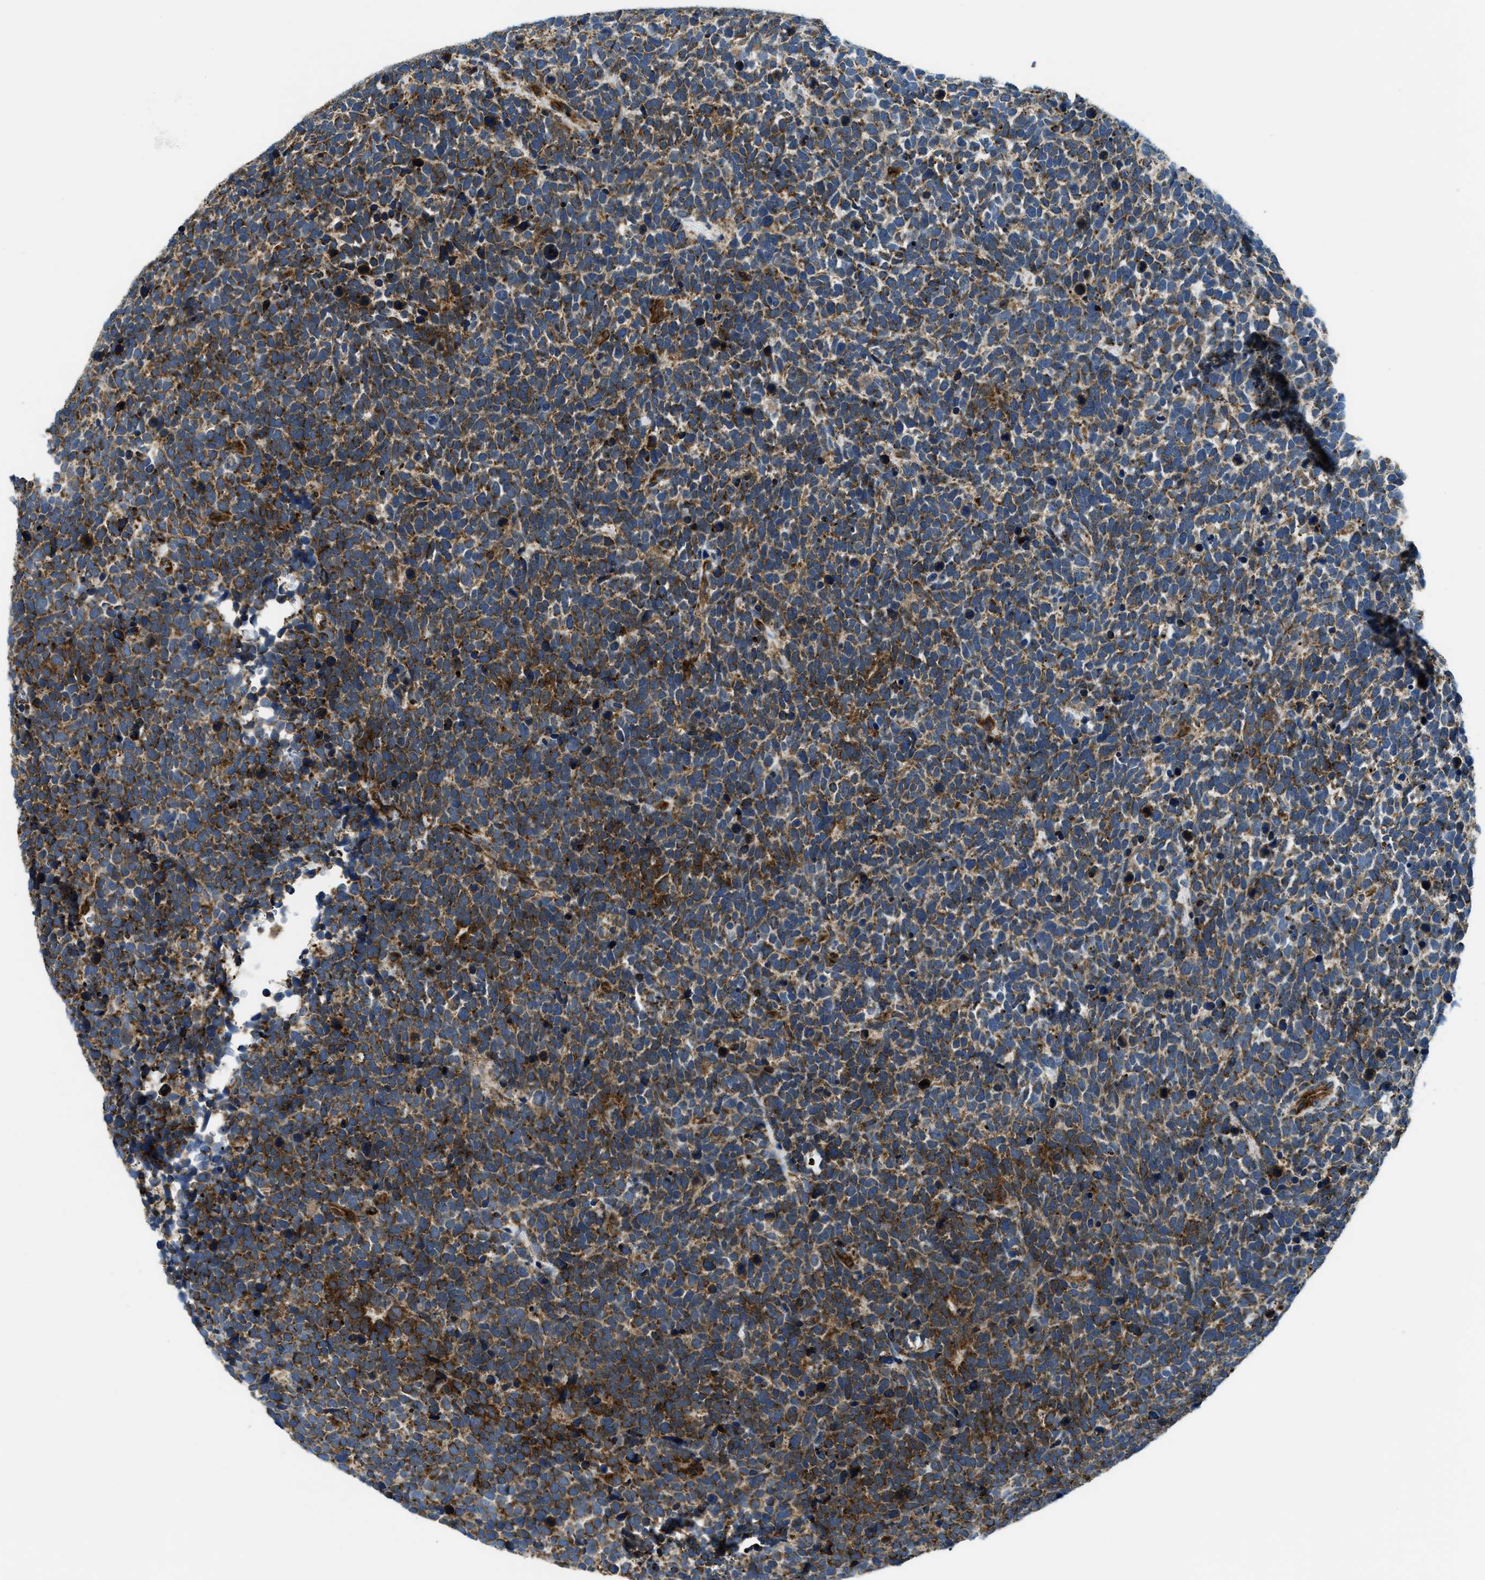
{"staining": {"intensity": "moderate", "quantity": "25%-75%", "location": "cytoplasmic/membranous"}, "tissue": "urothelial cancer", "cell_type": "Tumor cells", "image_type": "cancer", "snomed": [{"axis": "morphology", "description": "Urothelial carcinoma, High grade"}, {"axis": "topography", "description": "Urinary bladder"}], "caption": "A medium amount of moderate cytoplasmic/membranous expression is identified in approximately 25%-75% of tumor cells in urothelial carcinoma (high-grade) tissue.", "gene": "CSPG4", "patient": {"sex": "female", "age": 82}}